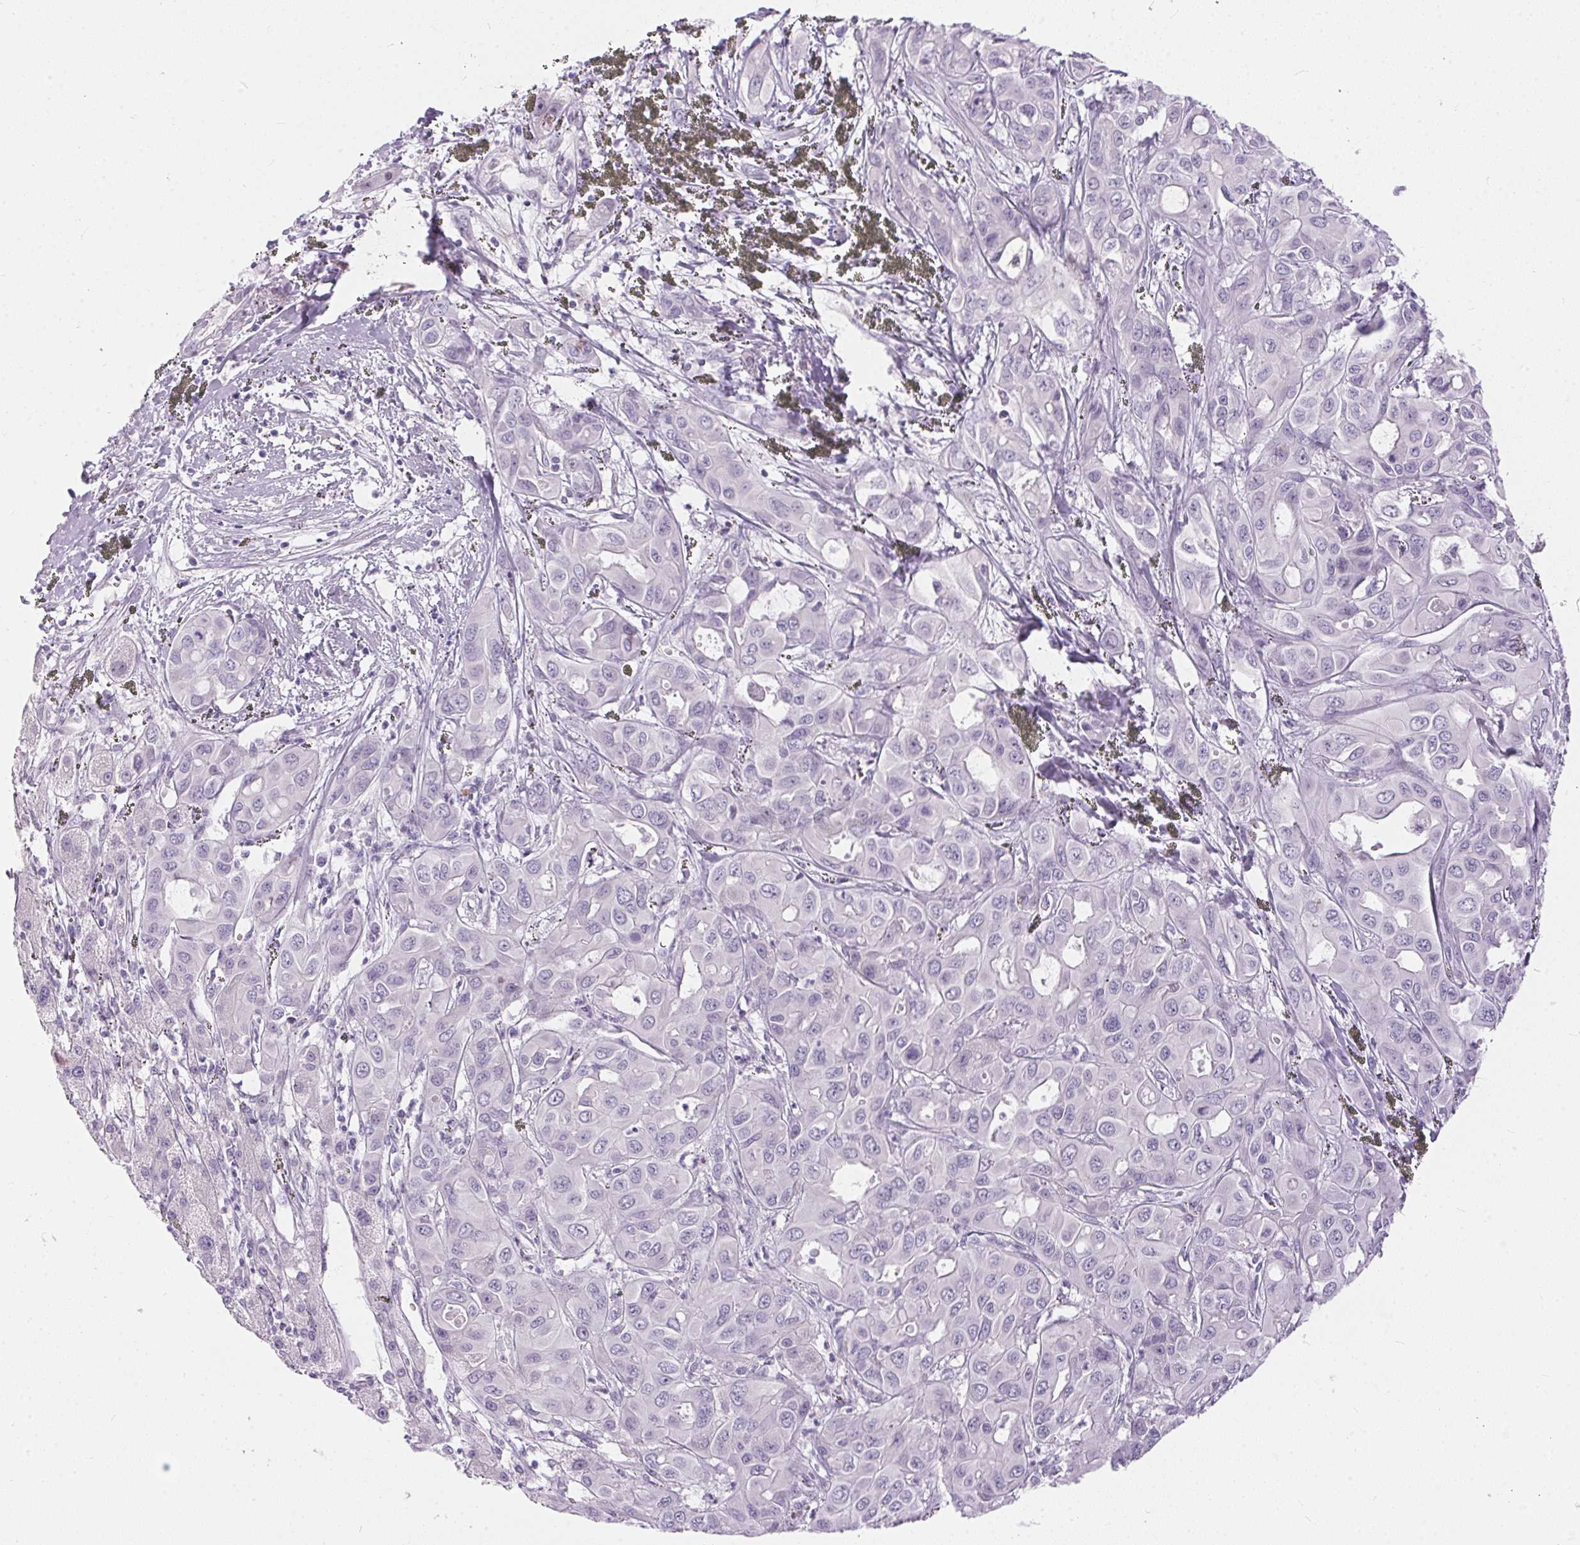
{"staining": {"intensity": "negative", "quantity": "none", "location": "none"}, "tissue": "liver cancer", "cell_type": "Tumor cells", "image_type": "cancer", "snomed": [{"axis": "morphology", "description": "Cholangiocarcinoma"}, {"axis": "topography", "description": "Liver"}], "caption": "Tumor cells show no significant positivity in cholangiocarcinoma (liver). Brightfield microscopy of immunohistochemistry (IHC) stained with DAB (3,3'-diaminobenzidine) (brown) and hematoxylin (blue), captured at high magnification.", "gene": "GBP6", "patient": {"sex": "female", "age": 60}}